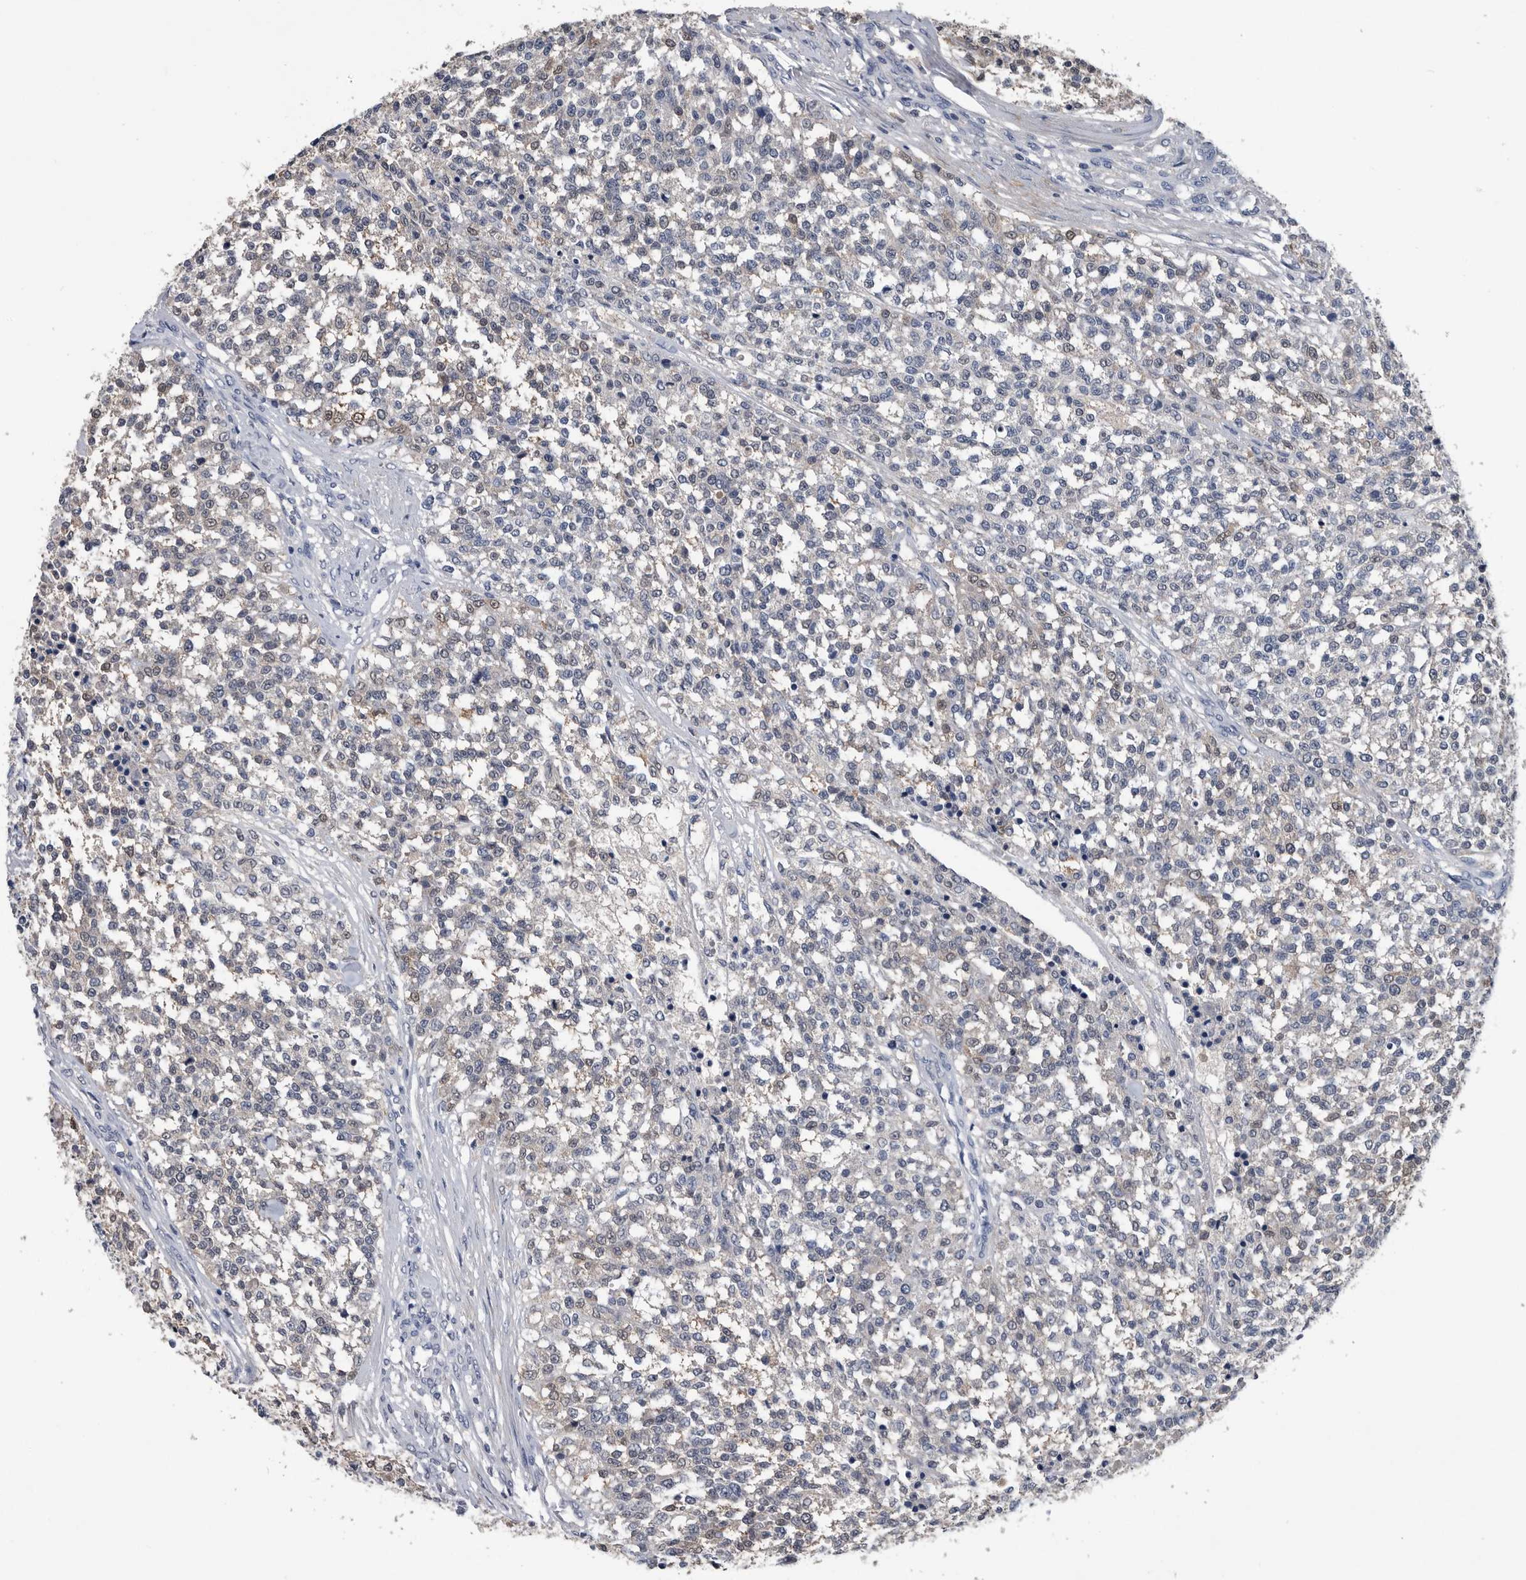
{"staining": {"intensity": "weak", "quantity": "25%-75%", "location": "cytoplasmic/membranous"}, "tissue": "testis cancer", "cell_type": "Tumor cells", "image_type": "cancer", "snomed": [{"axis": "morphology", "description": "Seminoma, NOS"}, {"axis": "topography", "description": "Testis"}], "caption": "Immunohistochemistry of testis cancer (seminoma) displays low levels of weak cytoplasmic/membranous positivity in approximately 25%-75% of tumor cells. Nuclei are stained in blue.", "gene": "PDXK", "patient": {"sex": "male", "age": 59}}